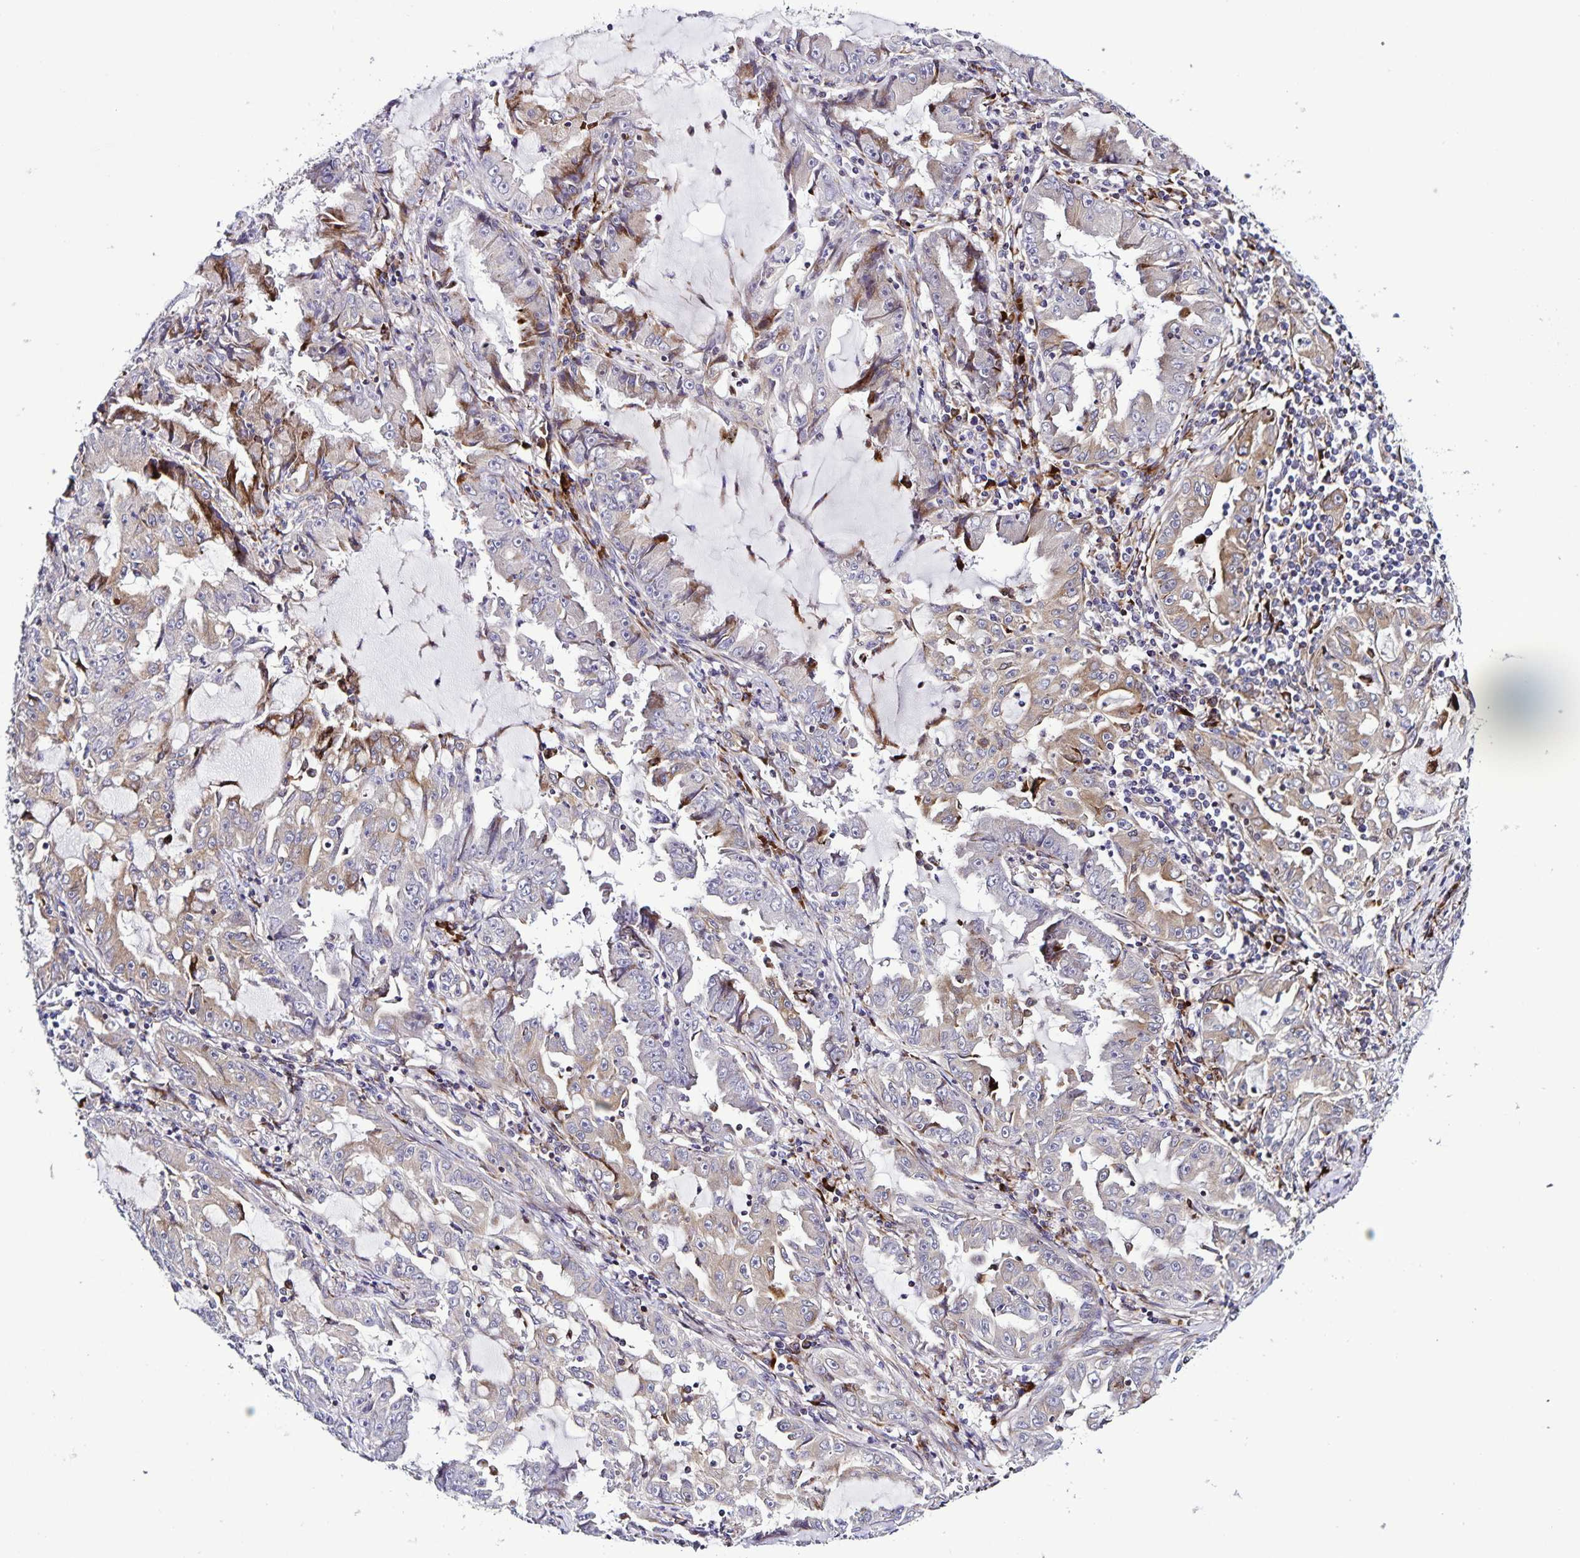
{"staining": {"intensity": "weak", "quantity": "<25%", "location": "cytoplasmic/membranous"}, "tissue": "lung cancer", "cell_type": "Tumor cells", "image_type": "cancer", "snomed": [{"axis": "morphology", "description": "Adenocarcinoma, NOS"}, {"axis": "topography", "description": "Lung"}], "caption": "High power microscopy histopathology image of an IHC image of lung cancer (adenocarcinoma), revealing no significant expression in tumor cells.", "gene": "OSBPL5", "patient": {"sex": "female", "age": 52}}